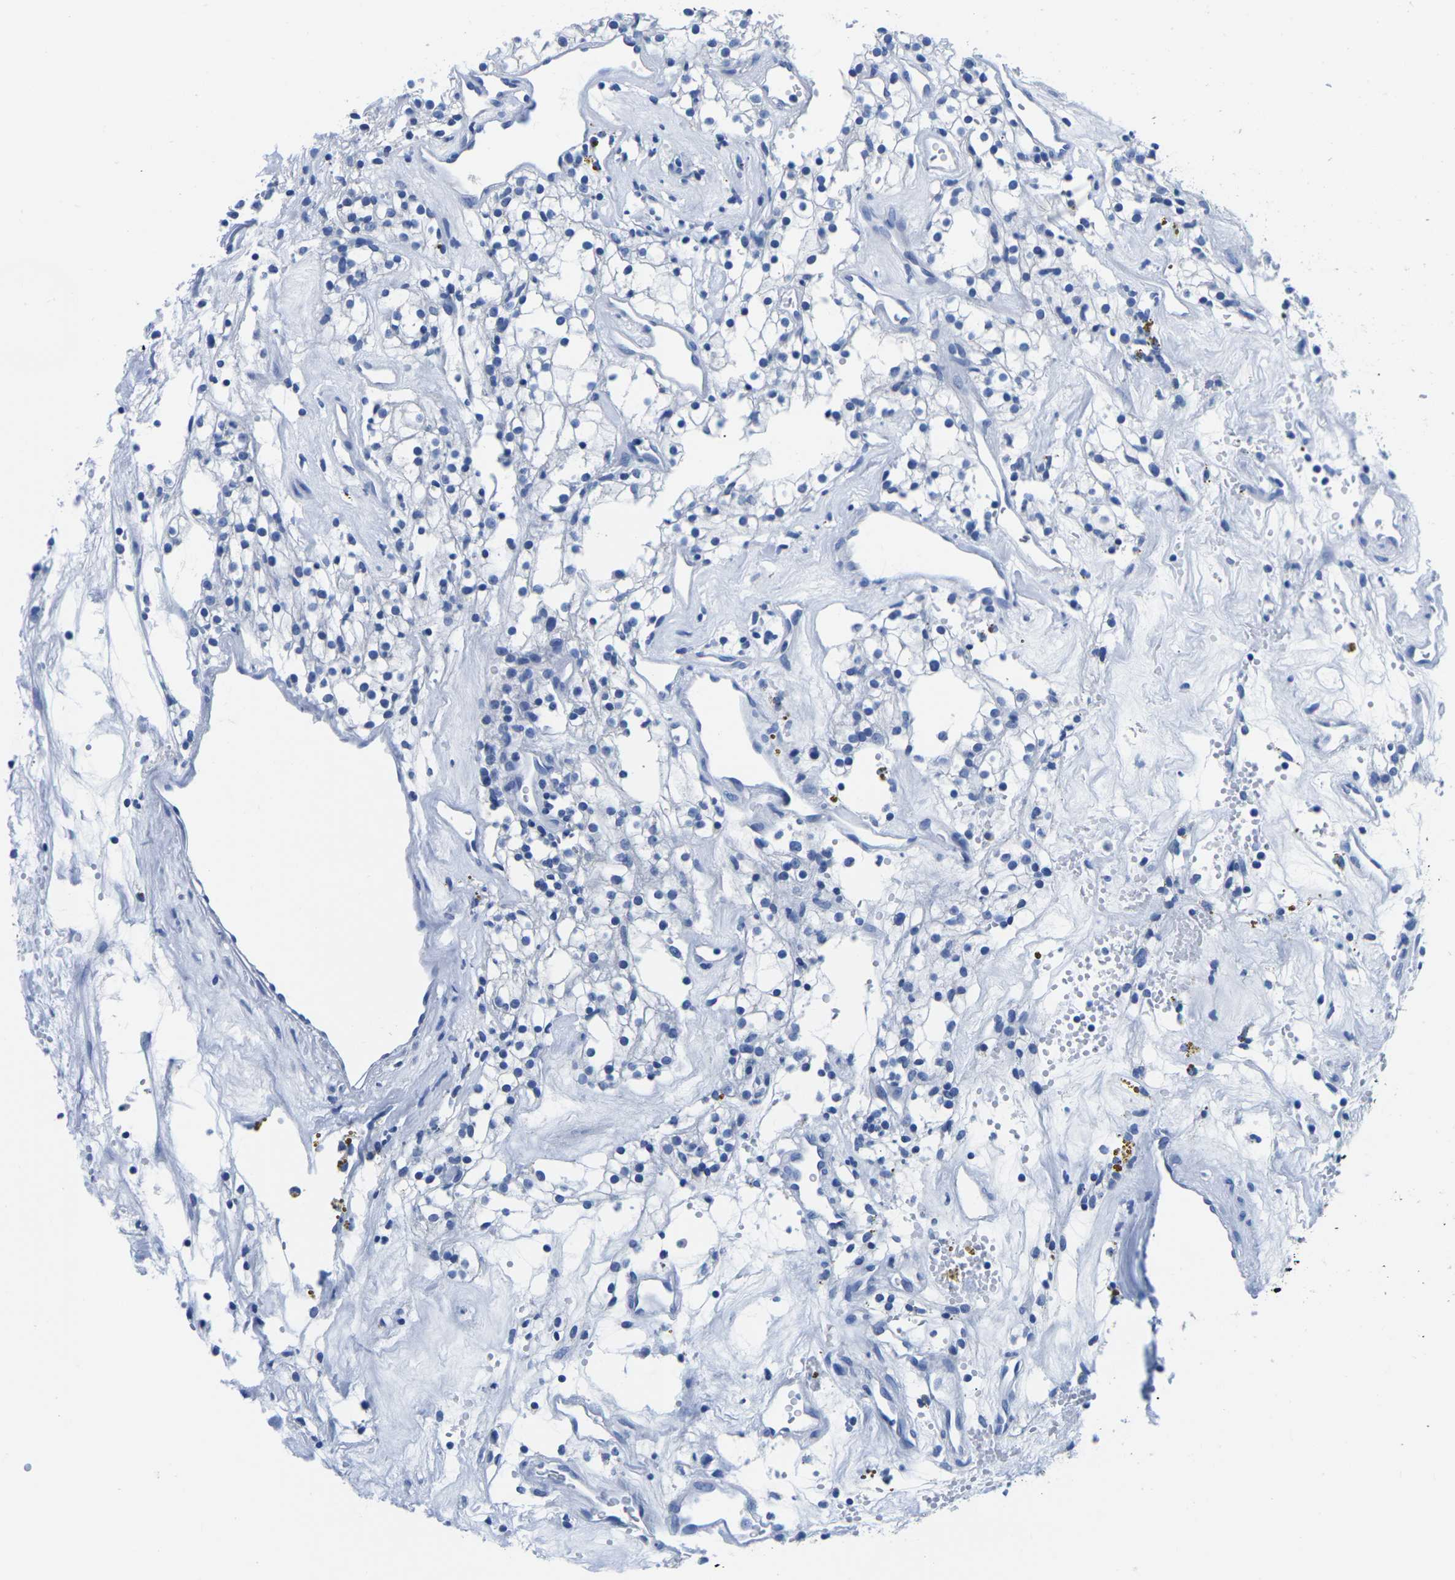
{"staining": {"intensity": "negative", "quantity": "none", "location": "none"}, "tissue": "renal cancer", "cell_type": "Tumor cells", "image_type": "cancer", "snomed": [{"axis": "morphology", "description": "Adenocarcinoma, NOS"}, {"axis": "topography", "description": "Kidney"}], "caption": "DAB immunohistochemical staining of renal adenocarcinoma exhibits no significant positivity in tumor cells.", "gene": "CYP1A2", "patient": {"sex": "male", "age": 59}}